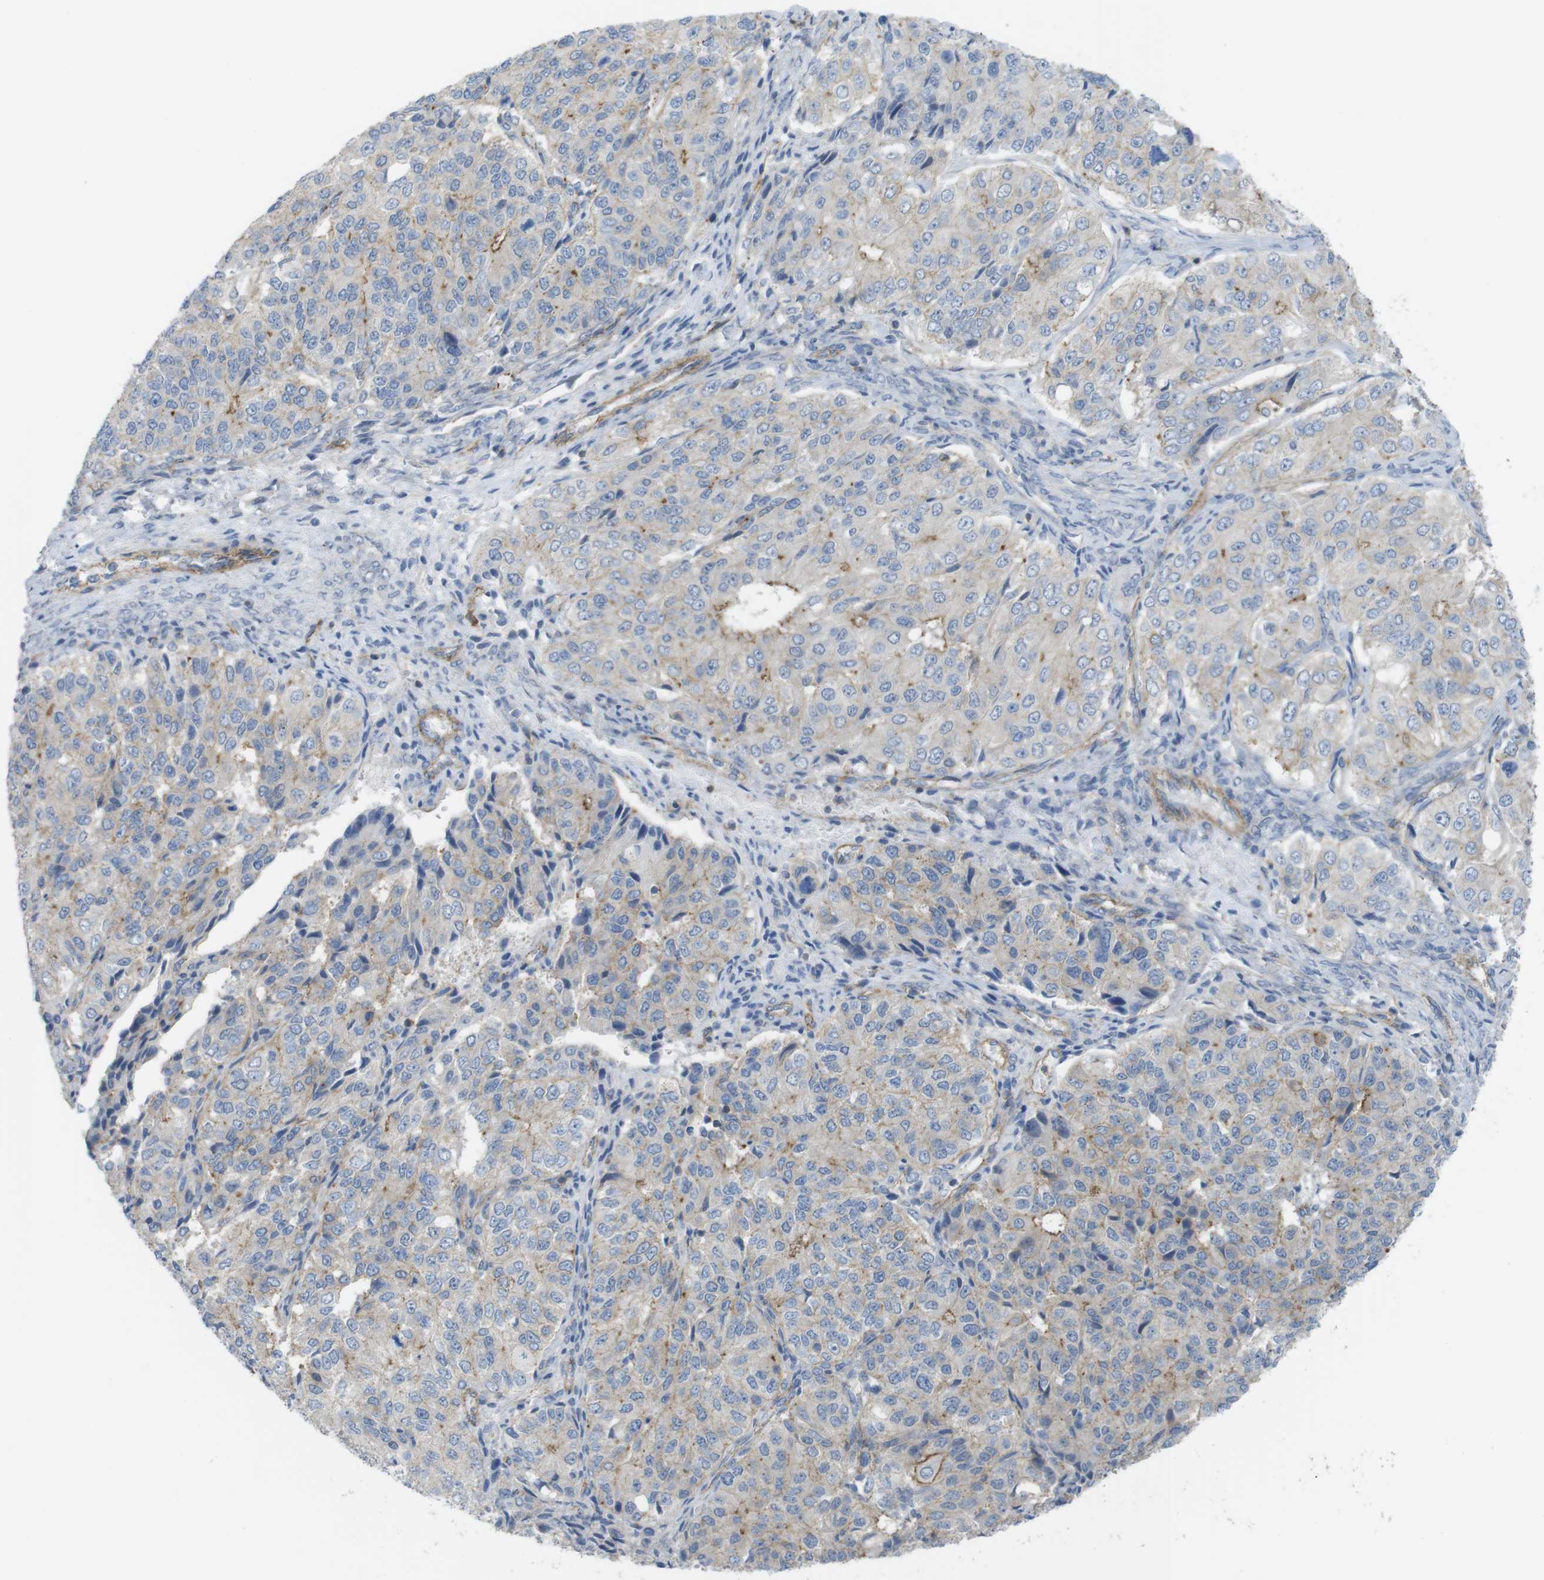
{"staining": {"intensity": "weak", "quantity": "25%-75%", "location": "cytoplasmic/membranous"}, "tissue": "ovarian cancer", "cell_type": "Tumor cells", "image_type": "cancer", "snomed": [{"axis": "morphology", "description": "Carcinoma, endometroid"}, {"axis": "topography", "description": "Ovary"}], "caption": "This micrograph reveals immunohistochemistry (IHC) staining of ovarian cancer (endometroid carcinoma), with low weak cytoplasmic/membranous staining in about 25%-75% of tumor cells.", "gene": "PREX2", "patient": {"sex": "female", "age": 51}}